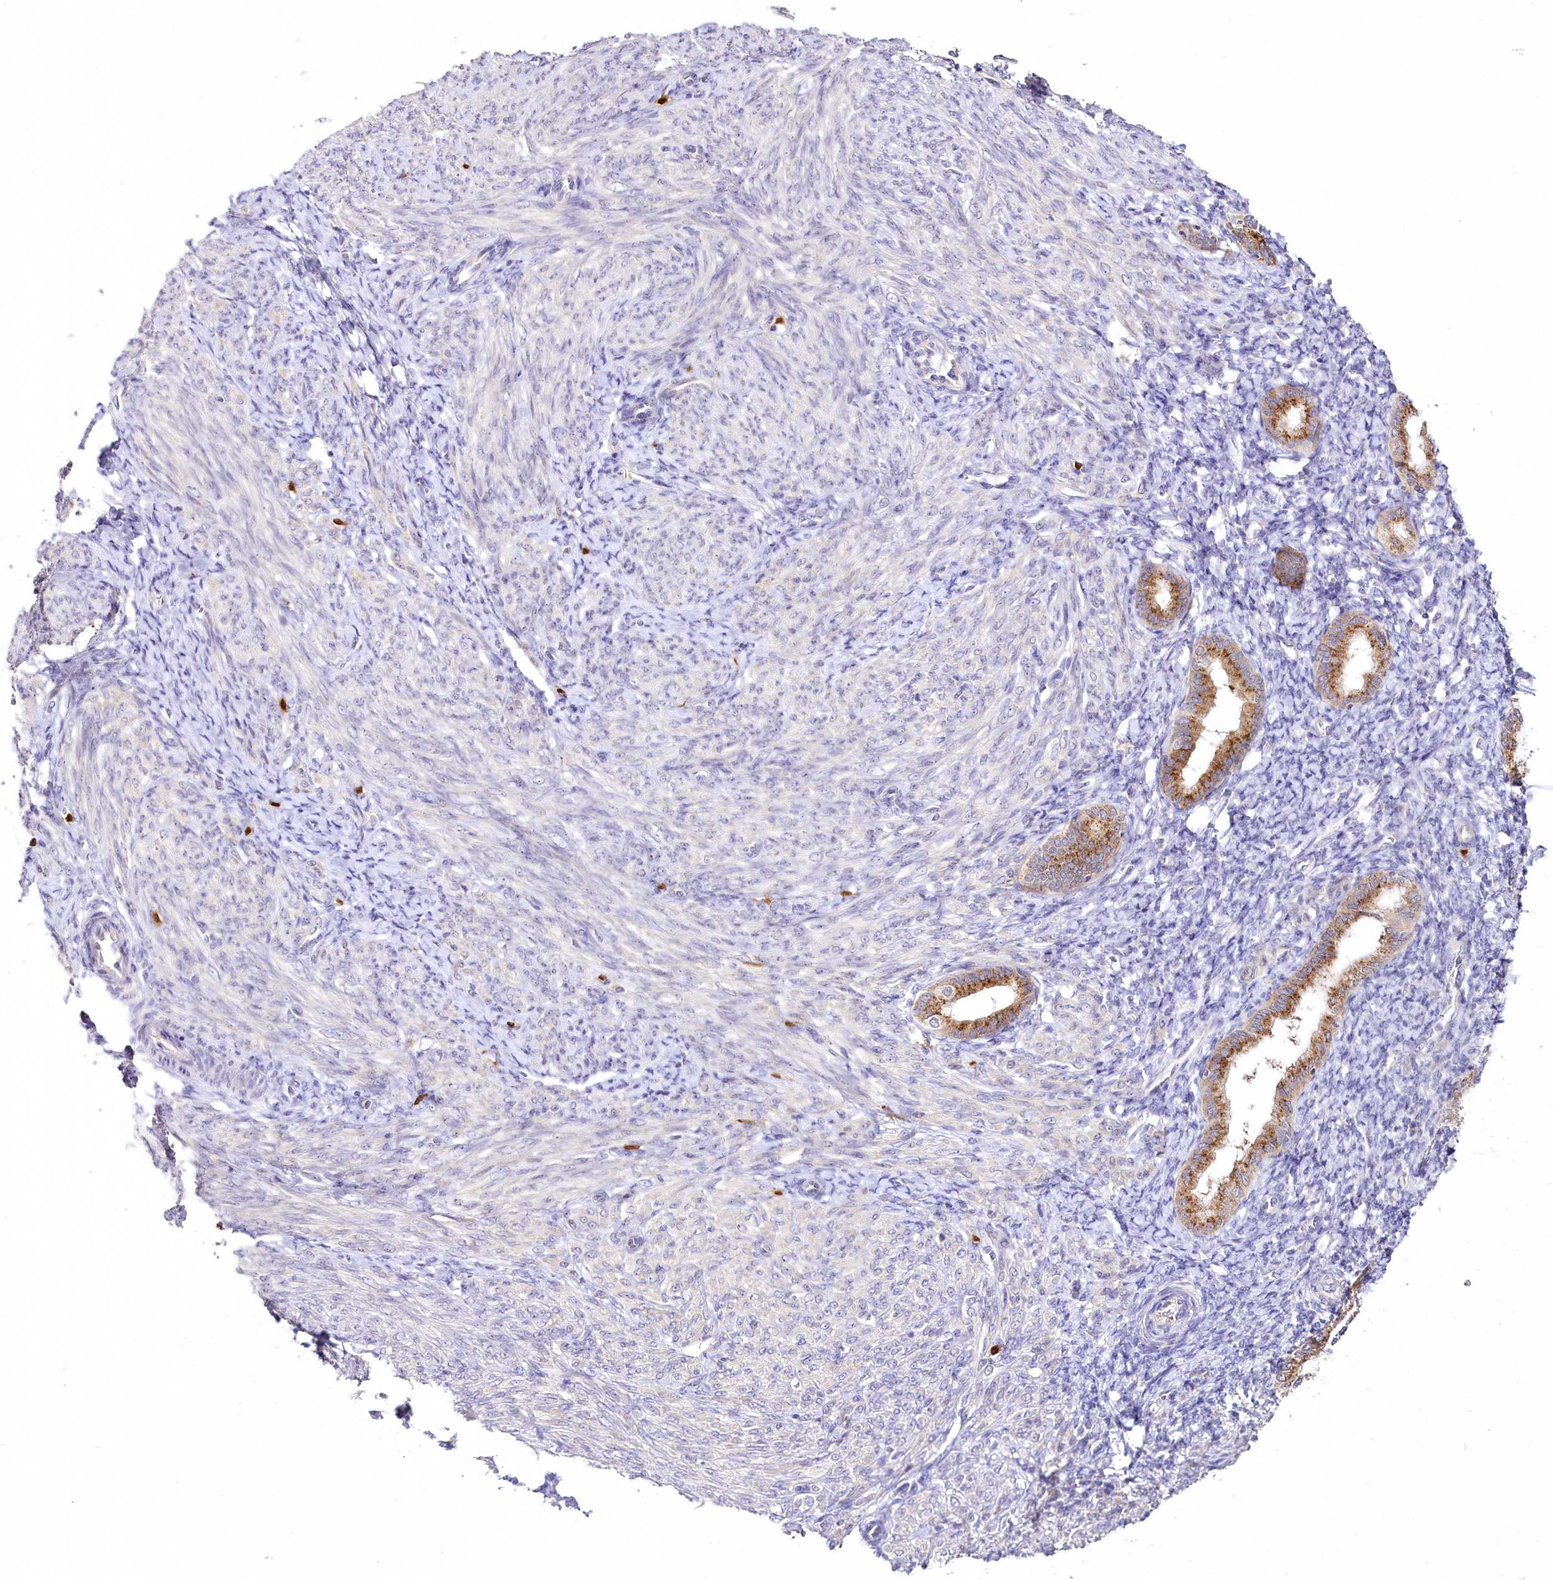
{"staining": {"intensity": "negative", "quantity": "none", "location": "none"}, "tissue": "endometrium", "cell_type": "Cells in endometrial stroma", "image_type": "normal", "snomed": [{"axis": "morphology", "description": "Normal tissue, NOS"}, {"axis": "topography", "description": "Endometrium"}], "caption": "This image is of unremarkable endometrium stained with immunohistochemistry to label a protein in brown with the nuclei are counter-stained blue. There is no positivity in cells in endometrial stroma. (DAB immunohistochemistry with hematoxylin counter stain).", "gene": "VWA5A", "patient": {"sex": "female", "age": 72}}